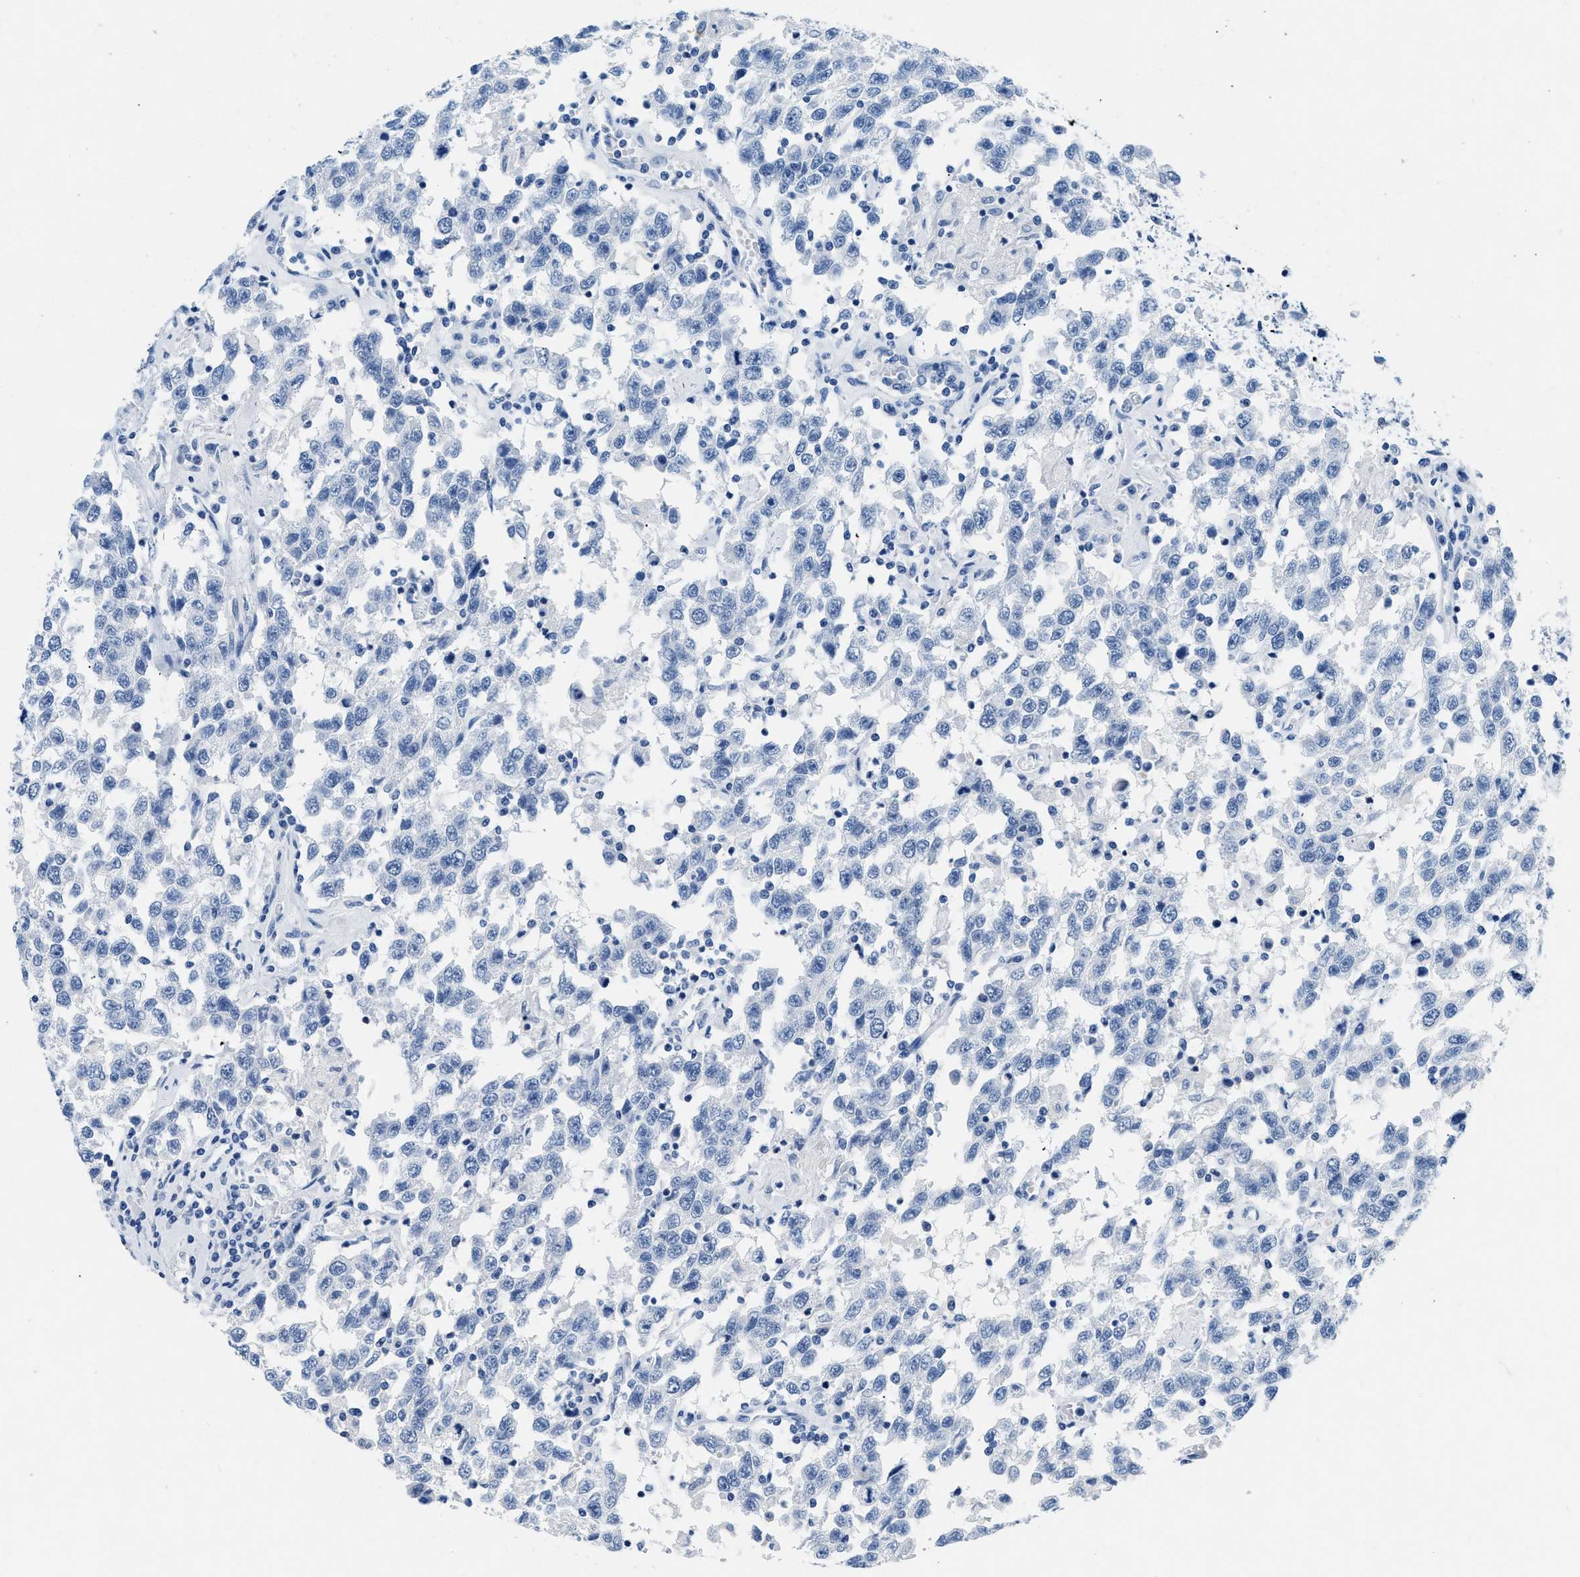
{"staining": {"intensity": "negative", "quantity": "none", "location": "none"}, "tissue": "testis cancer", "cell_type": "Tumor cells", "image_type": "cancer", "snomed": [{"axis": "morphology", "description": "Seminoma, NOS"}, {"axis": "topography", "description": "Testis"}], "caption": "The photomicrograph exhibits no significant staining in tumor cells of seminoma (testis).", "gene": "NFATC2", "patient": {"sex": "male", "age": 41}}